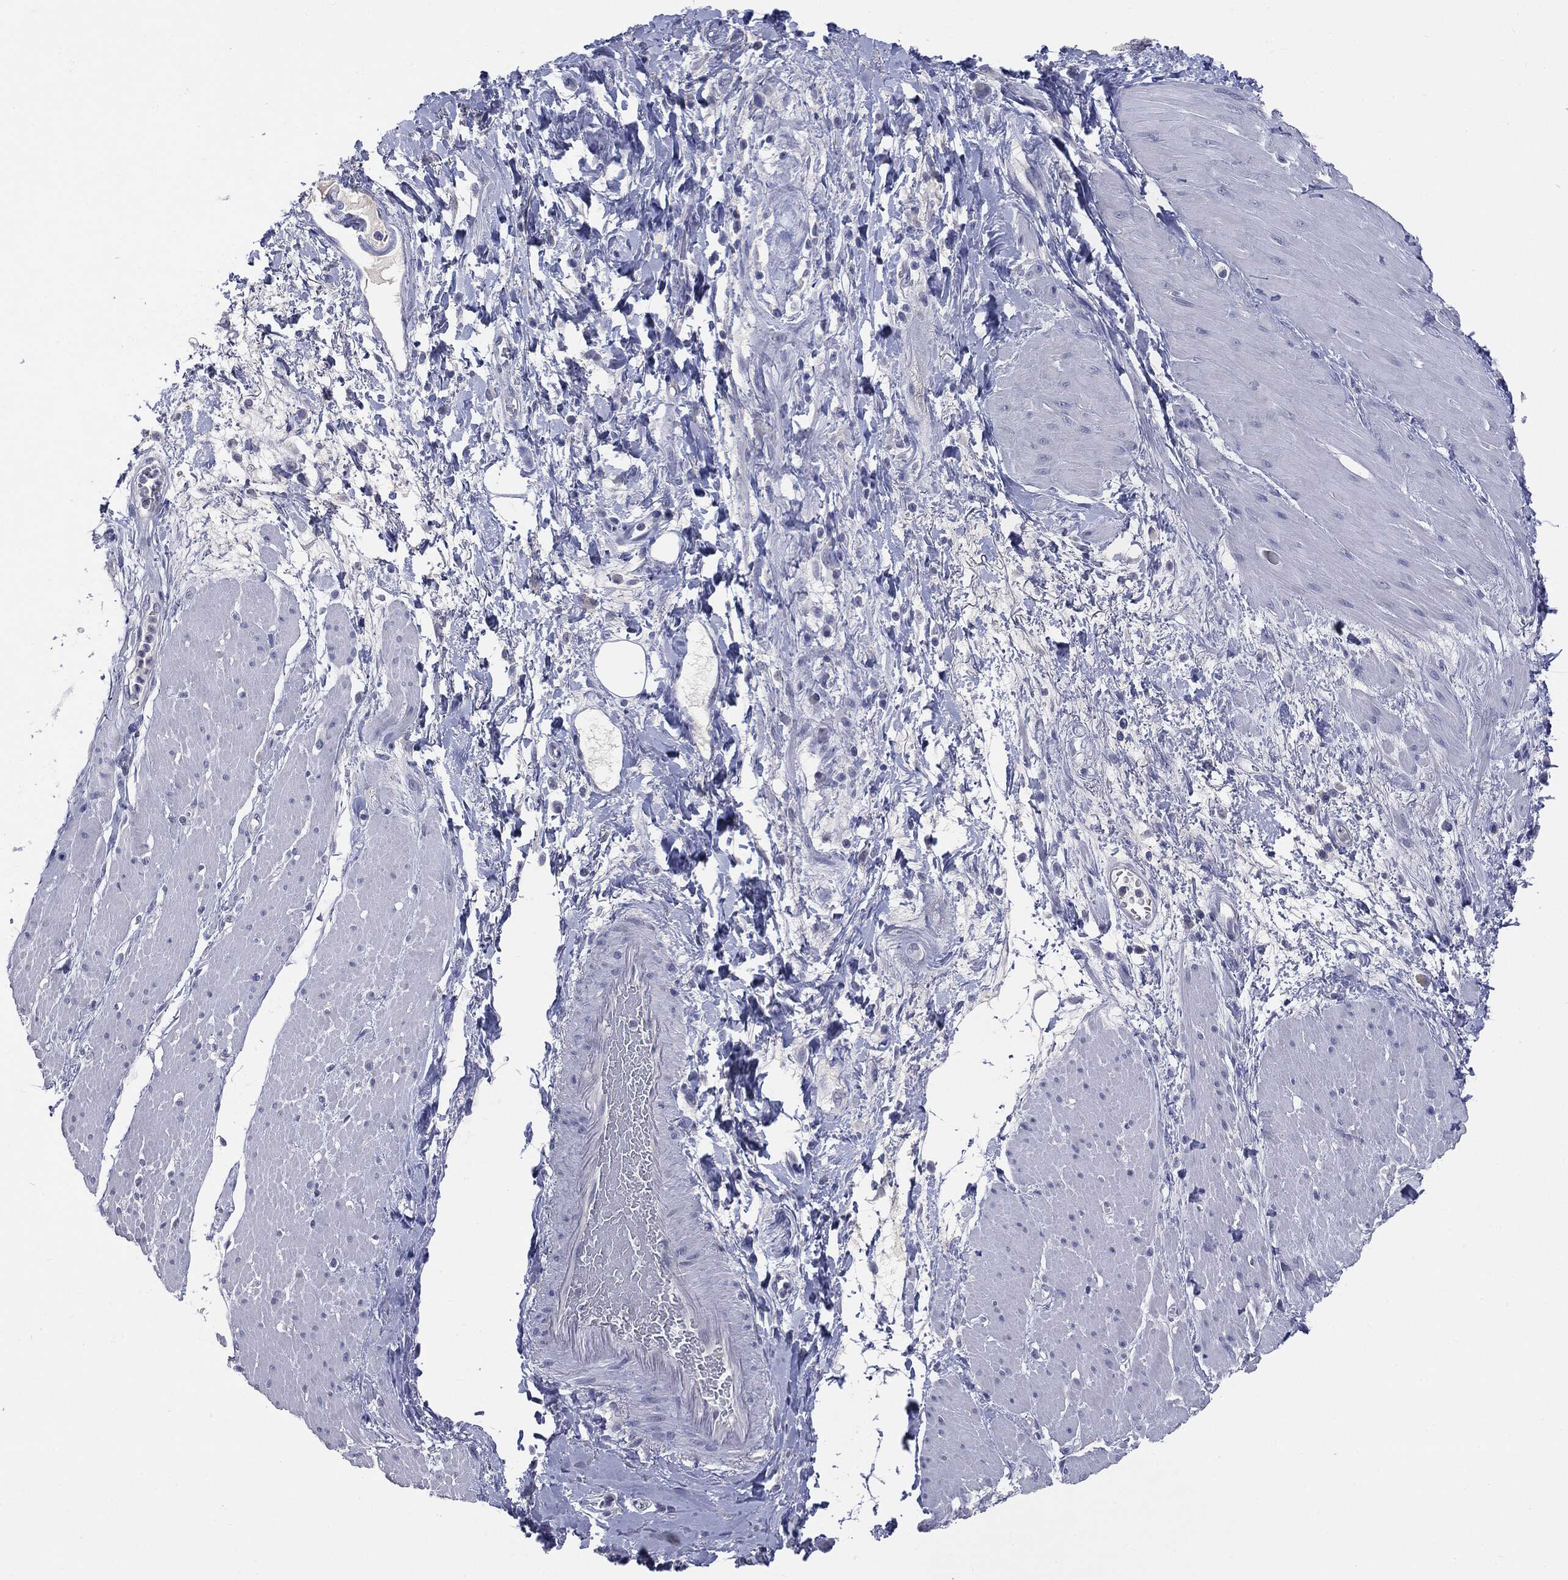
{"staining": {"intensity": "negative", "quantity": "none", "location": "none"}, "tissue": "smooth muscle", "cell_type": "Smooth muscle cells", "image_type": "normal", "snomed": [{"axis": "morphology", "description": "Normal tissue, NOS"}, {"axis": "topography", "description": "Soft tissue"}, {"axis": "topography", "description": "Smooth muscle"}], "caption": "High magnification brightfield microscopy of normal smooth muscle stained with DAB (3,3'-diaminobenzidine) (brown) and counterstained with hematoxylin (blue): smooth muscle cells show no significant staining. (DAB immunohistochemistry (IHC) with hematoxylin counter stain).", "gene": "TSHB", "patient": {"sex": "male", "age": 72}}